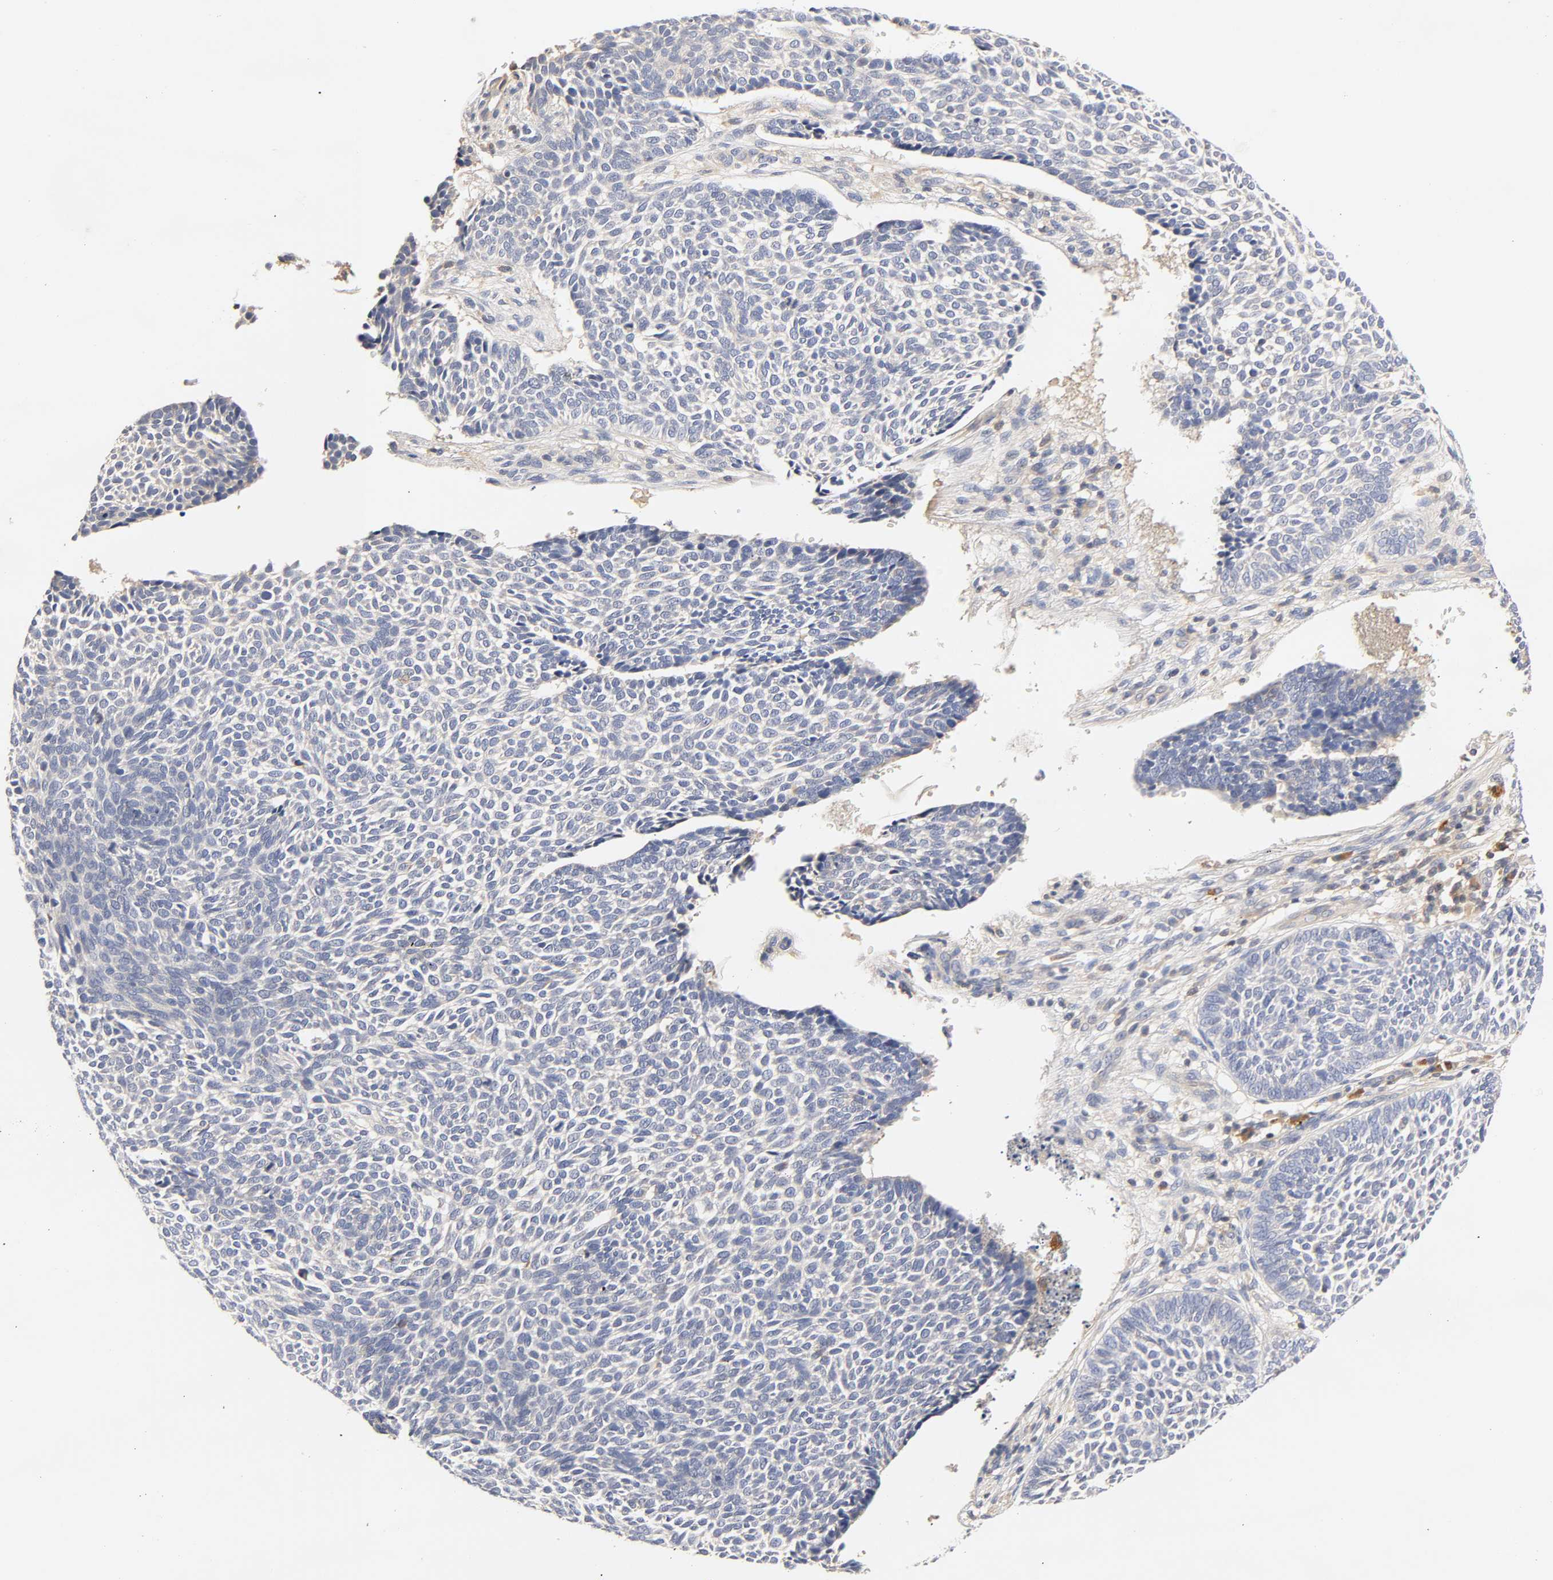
{"staining": {"intensity": "negative", "quantity": "none", "location": "none"}, "tissue": "skin cancer", "cell_type": "Tumor cells", "image_type": "cancer", "snomed": [{"axis": "morphology", "description": "Normal tissue, NOS"}, {"axis": "morphology", "description": "Basal cell carcinoma"}, {"axis": "topography", "description": "Skin"}], "caption": "Immunohistochemistry (IHC) photomicrograph of human skin cancer (basal cell carcinoma) stained for a protein (brown), which displays no expression in tumor cells.", "gene": "RHOA", "patient": {"sex": "male", "age": 87}}